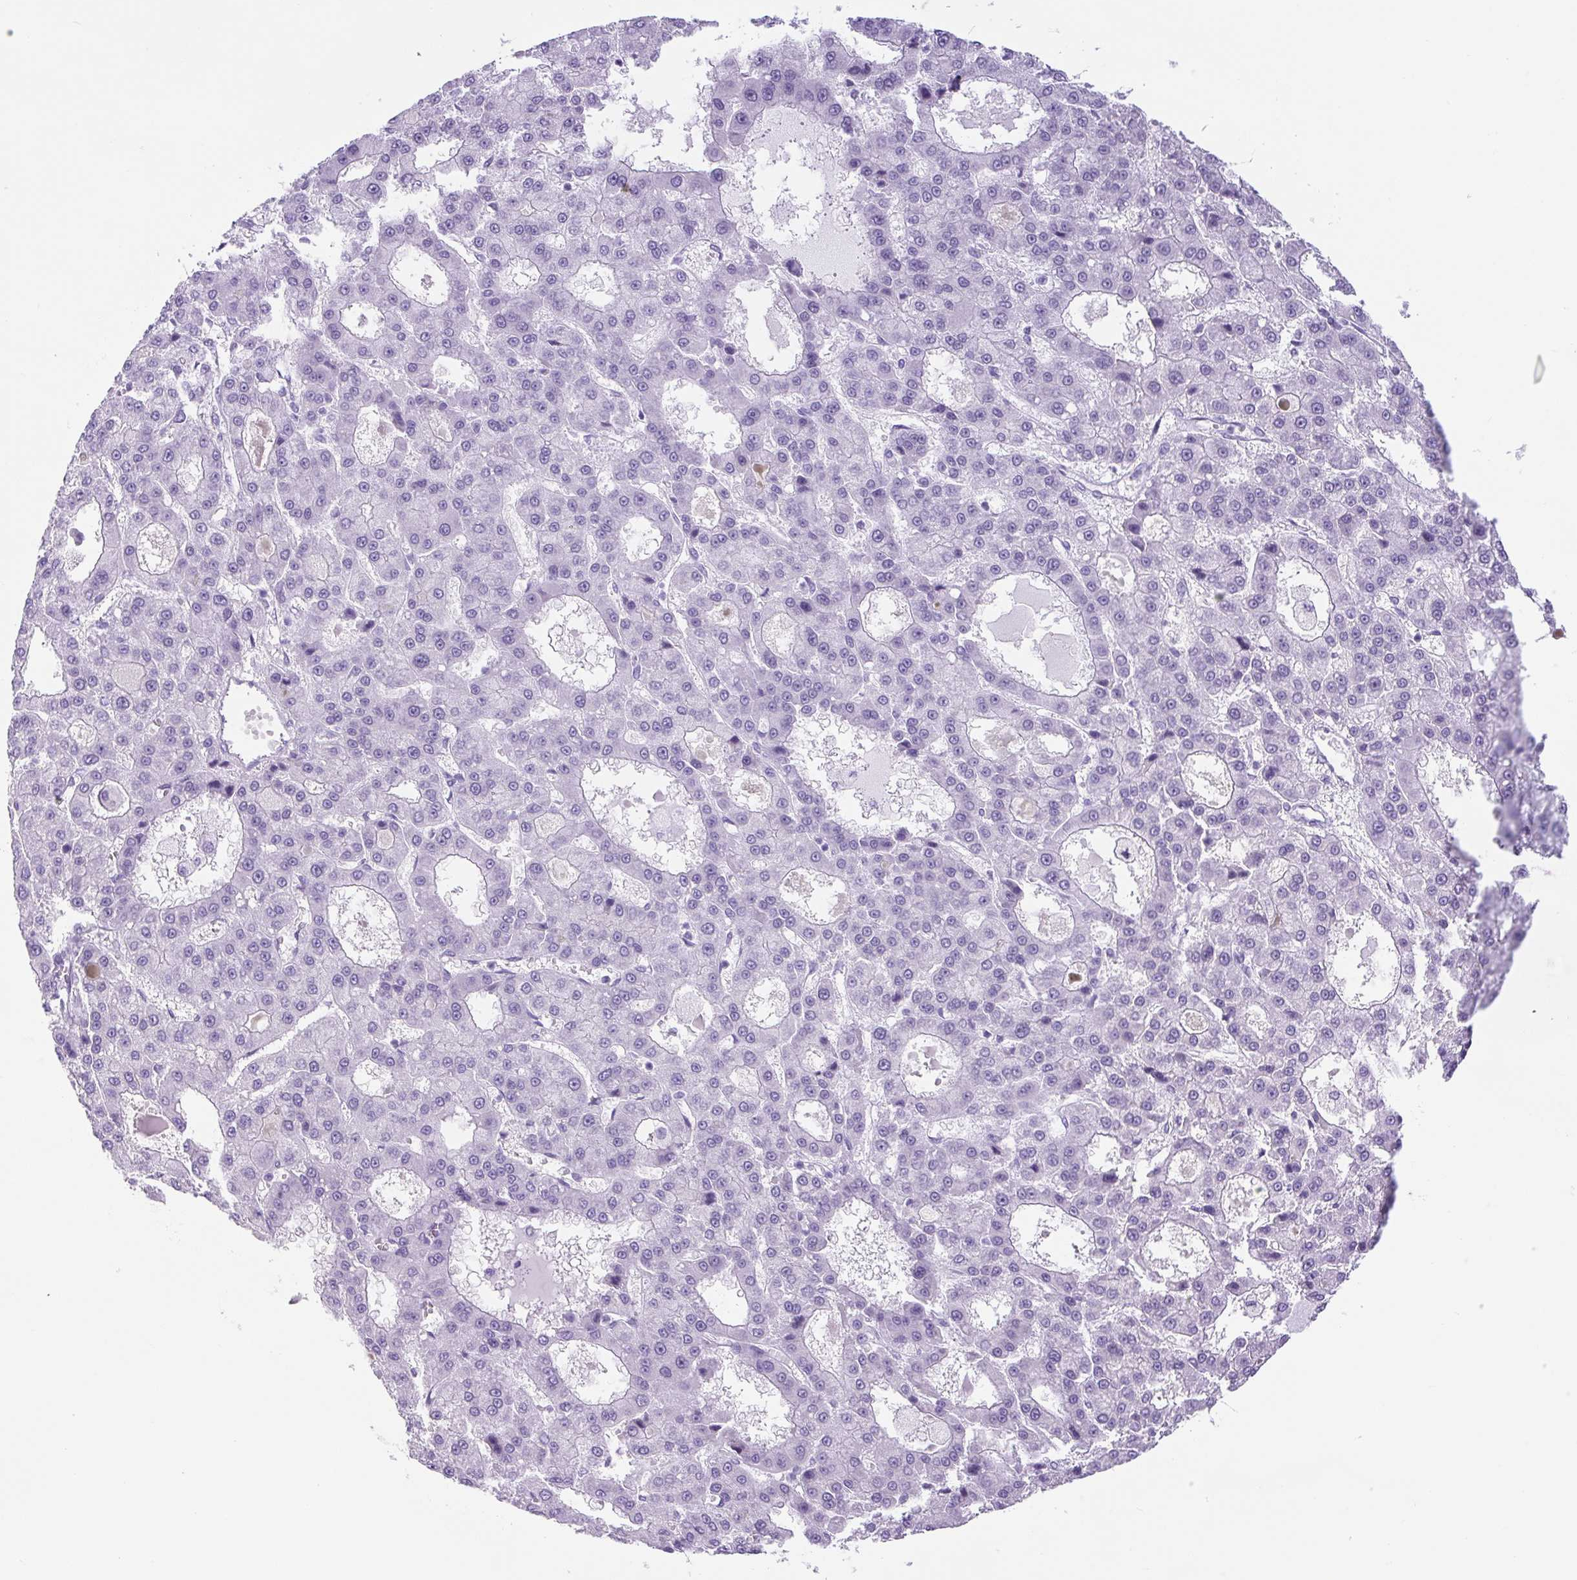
{"staining": {"intensity": "negative", "quantity": "none", "location": "none"}, "tissue": "liver cancer", "cell_type": "Tumor cells", "image_type": "cancer", "snomed": [{"axis": "morphology", "description": "Carcinoma, Hepatocellular, NOS"}, {"axis": "topography", "description": "Liver"}], "caption": "There is no significant expression in tumor cells of liver cancer. (Brightfield microscopy of DAB IHC at high magnification).", "gene": "UBL3", "patient": {"sex": "male", "age": 70}}